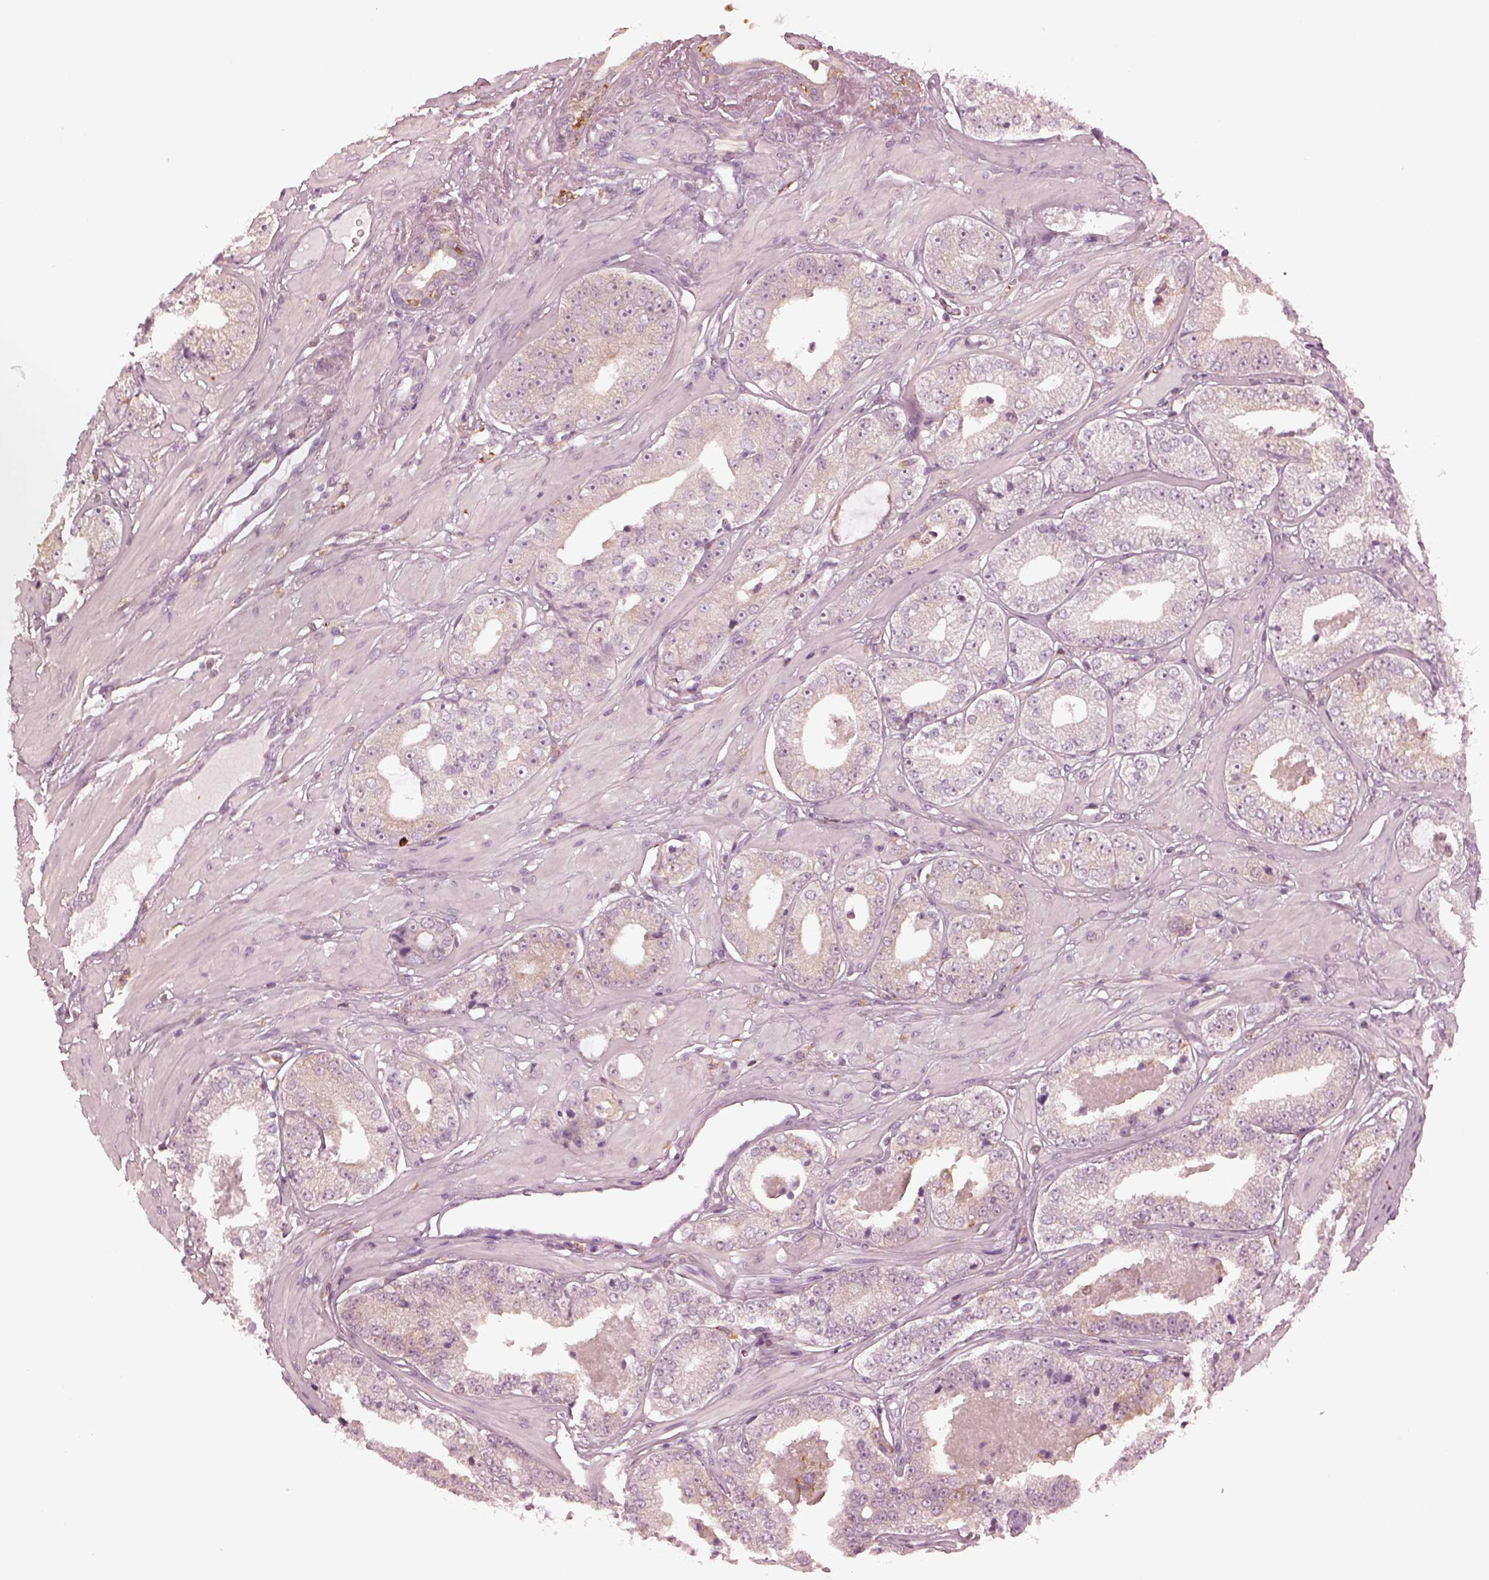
{"staining": {"intensity": "negative", "quantity": "none", "location": "none"}, "tissue": "prostate cancer", "cell_type": "Tumor cells", "image_type": "cancer", "snomed": [{"axis": "morphology", "description": "Adenocarcinoma, Low grade"}, {"axis": "topography", "description": "Prostate"}], "caption": "Tumor cells show no significant protein expression in prostate cancer (adenocarcinoma (low-grade)).", "gene": "PSTPIP2", "patient": {"sex": "male", "age": 60}}